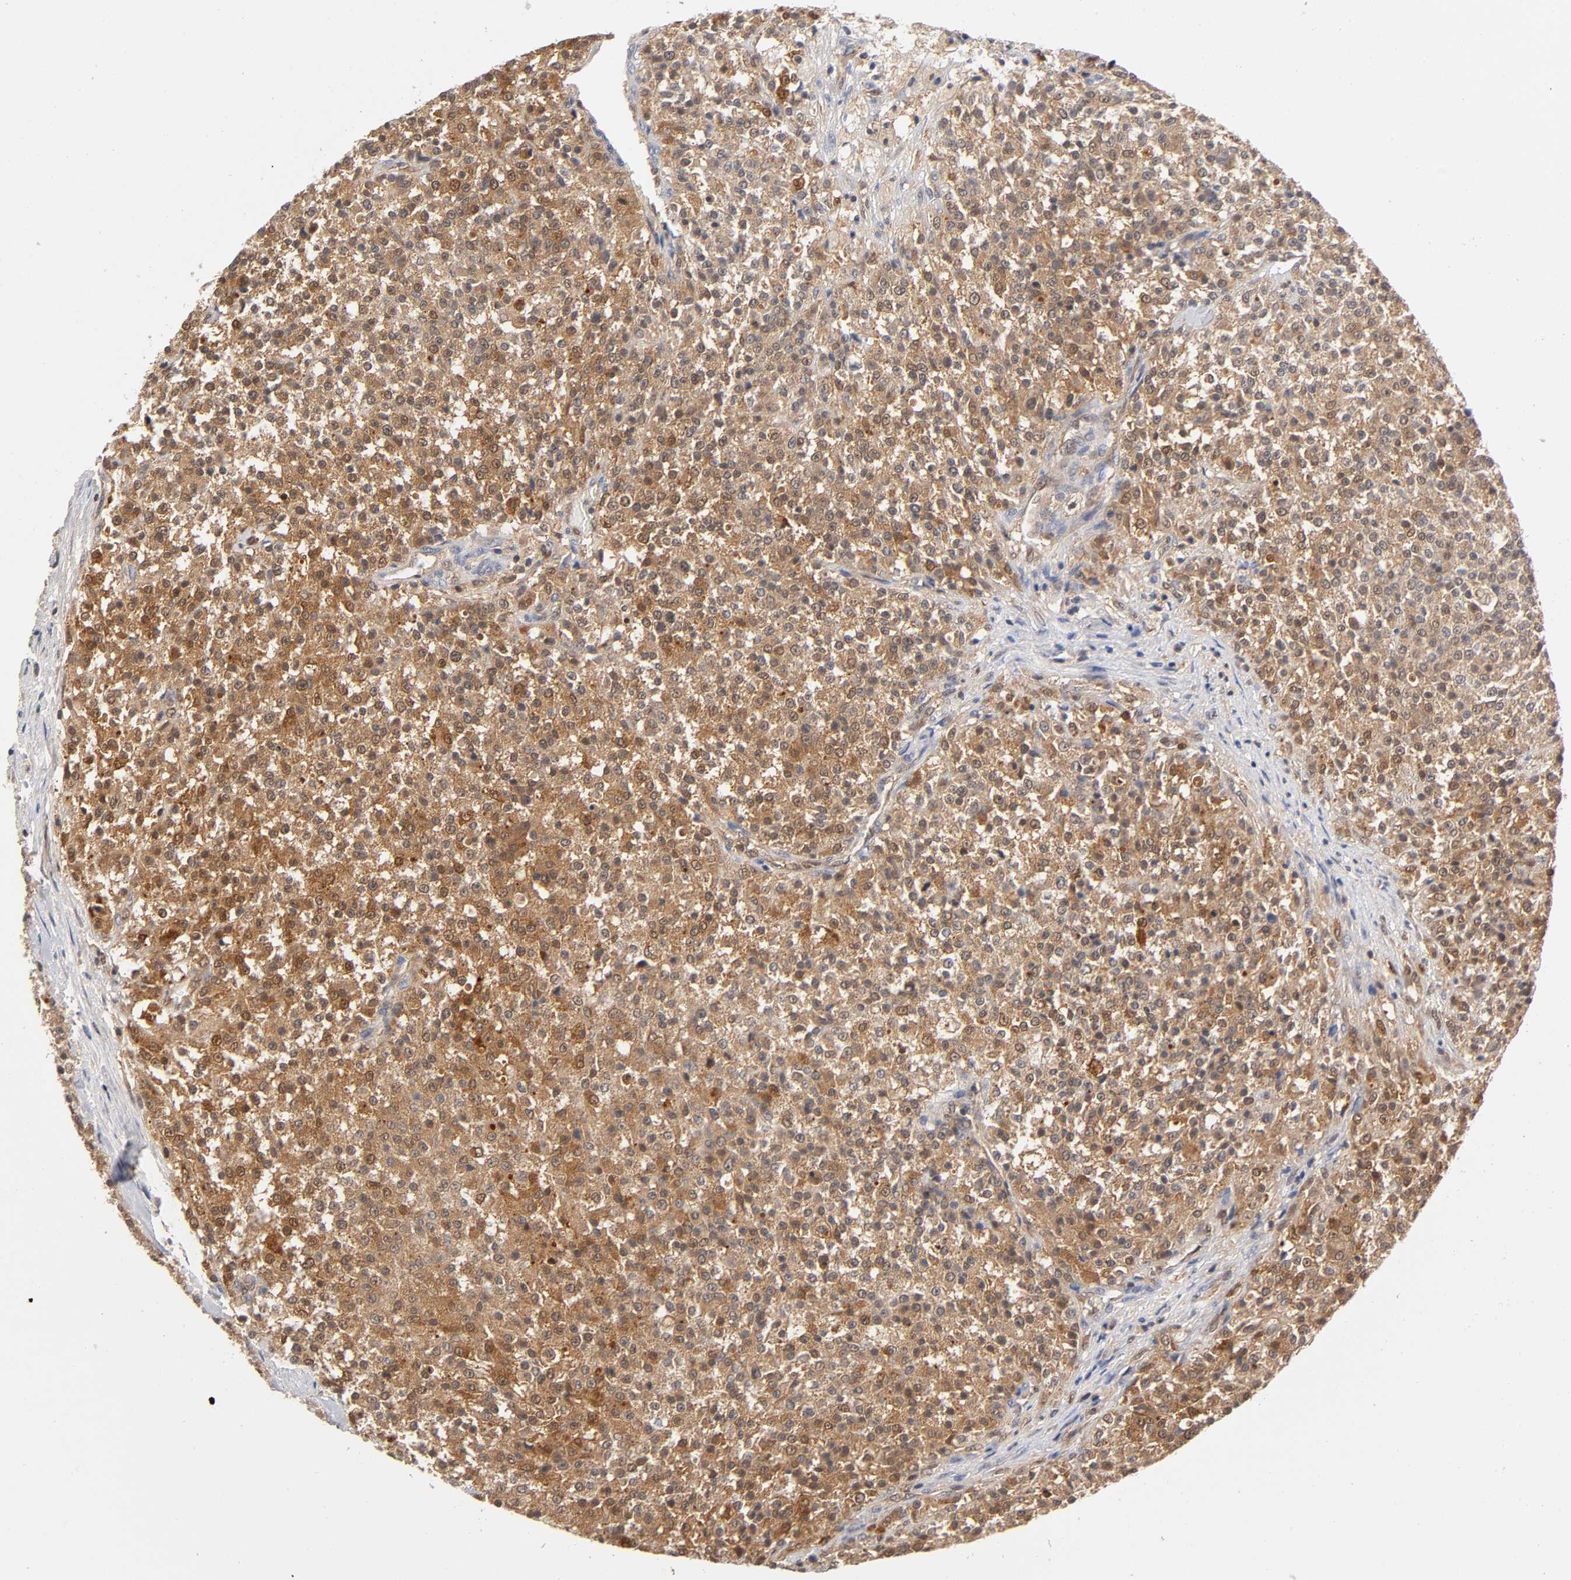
{"staining": {"intensity": "strong", "quantity": ">75%", "location": "cytoplasmic/membranous"}, "tissue": "testis cancer", "cell_type": "Tumor cells", "image_type": "cancer", "snomed": [{"axis": "morphology", "description": "Seminoma, NOS"}, {"axis": "topography", "description": "Testis"}], "caption": "Protein expression analysis of testis cancer displays strong cytoplasmic/membranous staining in about >75% of tumor cells.", "gene": "DFFB", "patient": {"sex": "male", "age": 59}}